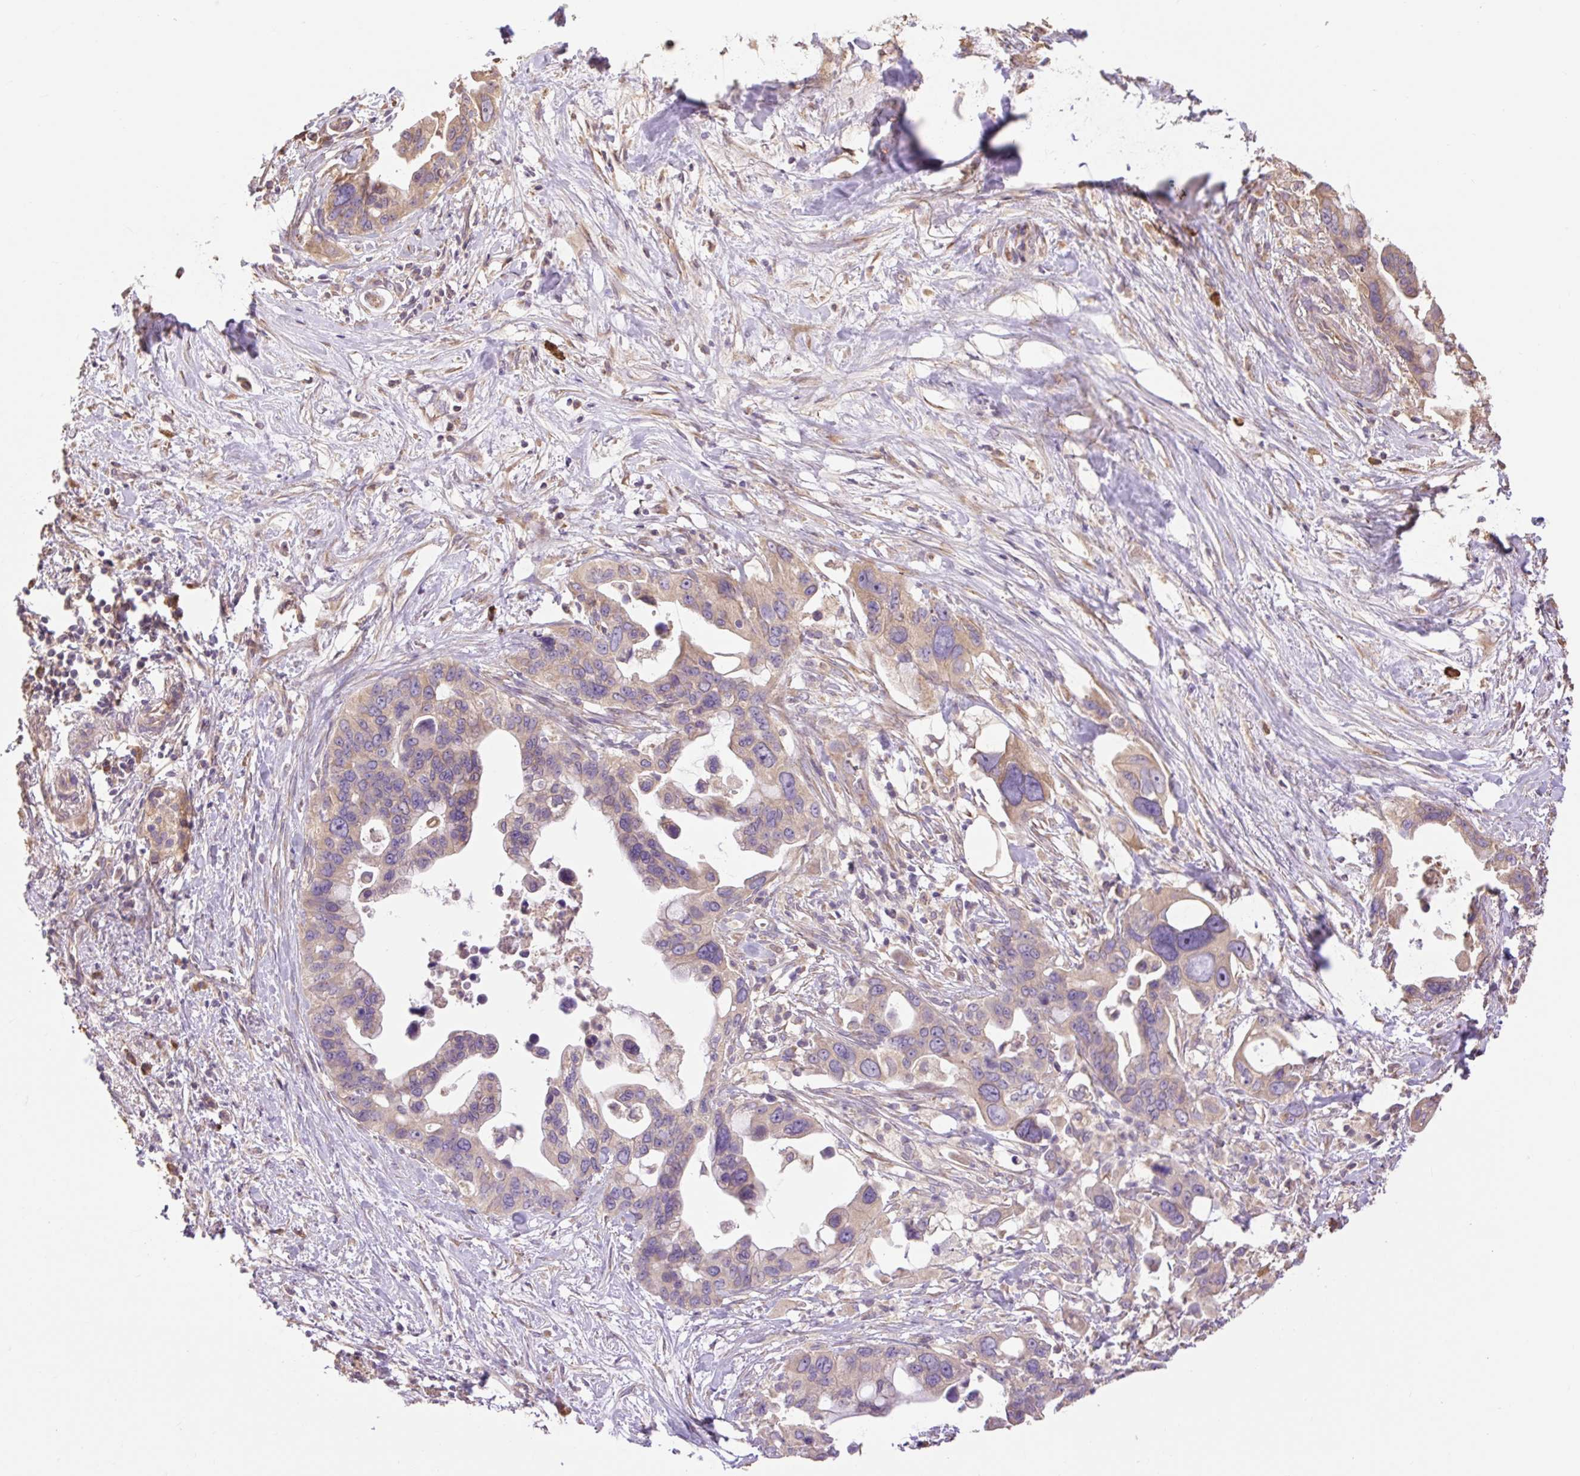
{"staining": {"intensity": "moderate", "quantity": ">75%", "location": "cytoplasmic/membranous"}, "tissue": "pancreatic cancer", "cell_type": "Tumor cells", "image_type": "cancer", "snomed": [{"axis": "morphology", "description": "Adenocarcinoma, NOS"}, {"axis": "topography", "description": "Pancreas"}], "caption": "Human pancreatic cancer (adenocarcinoma) stained for a protein (brown) exhibits moderate cytoplasmic/membranous positive positivity in approximately >75% of tumor cells.", "gene": "DESI1", "patient": {"sex": "female", "age": 83}}